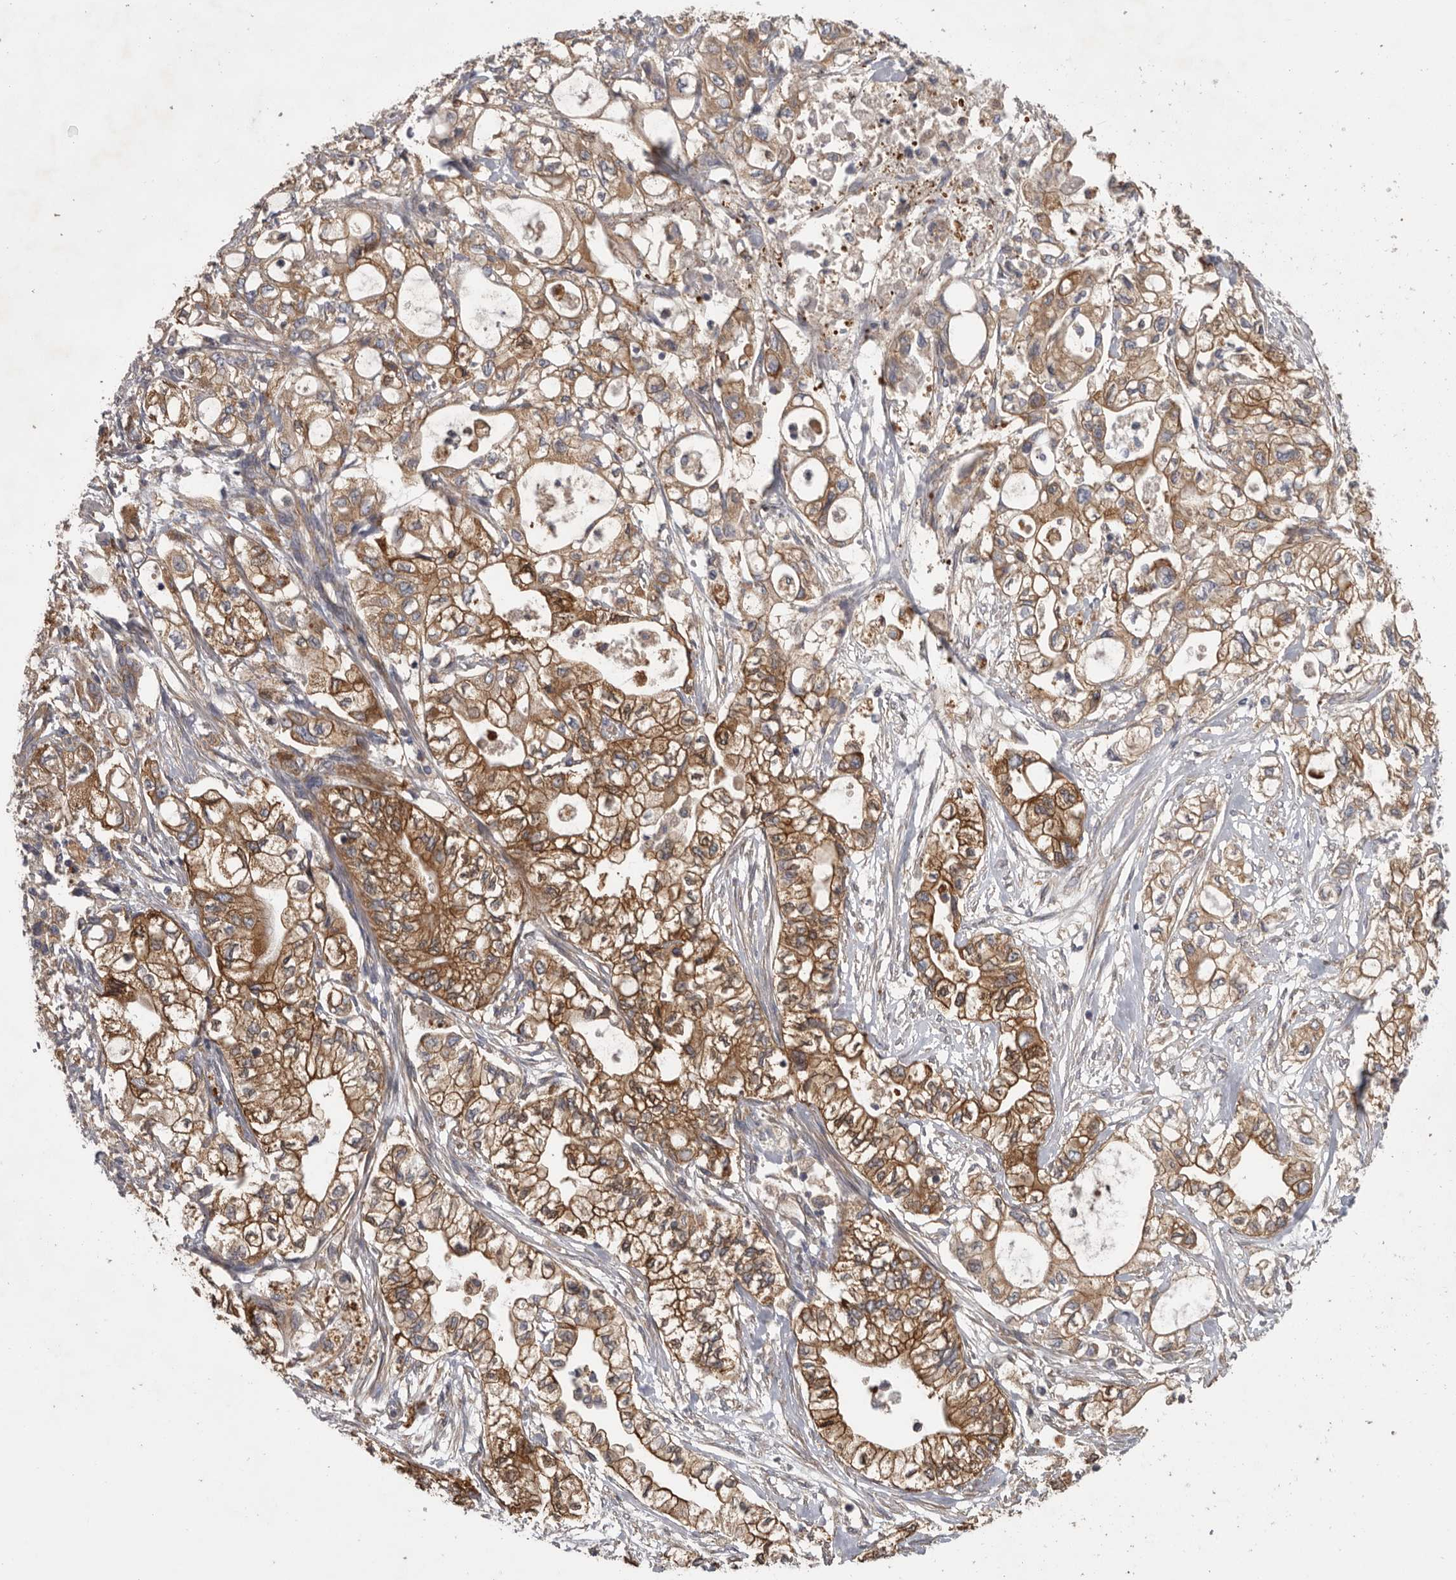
{"staining": {"intensity": "moderate", "quantity": ">75%", "location": "cytoplasmic/membranous"}, "tissue": "pancreatic cancer", "cell_type": "Tumor cells", "image_type": "cancer", "snomed": [{"axis": "morphology", "description": "Adenocarcinoma, NOS"}, {"axis": "topography", "description": "Pancreas"}], "caption": "Pancreatic adenocarcinoma stained with a protein marker reveals moderate staining in tumor cells.", "gene": "C1orf109", "patient": {"sex": "male", "age": 79}}